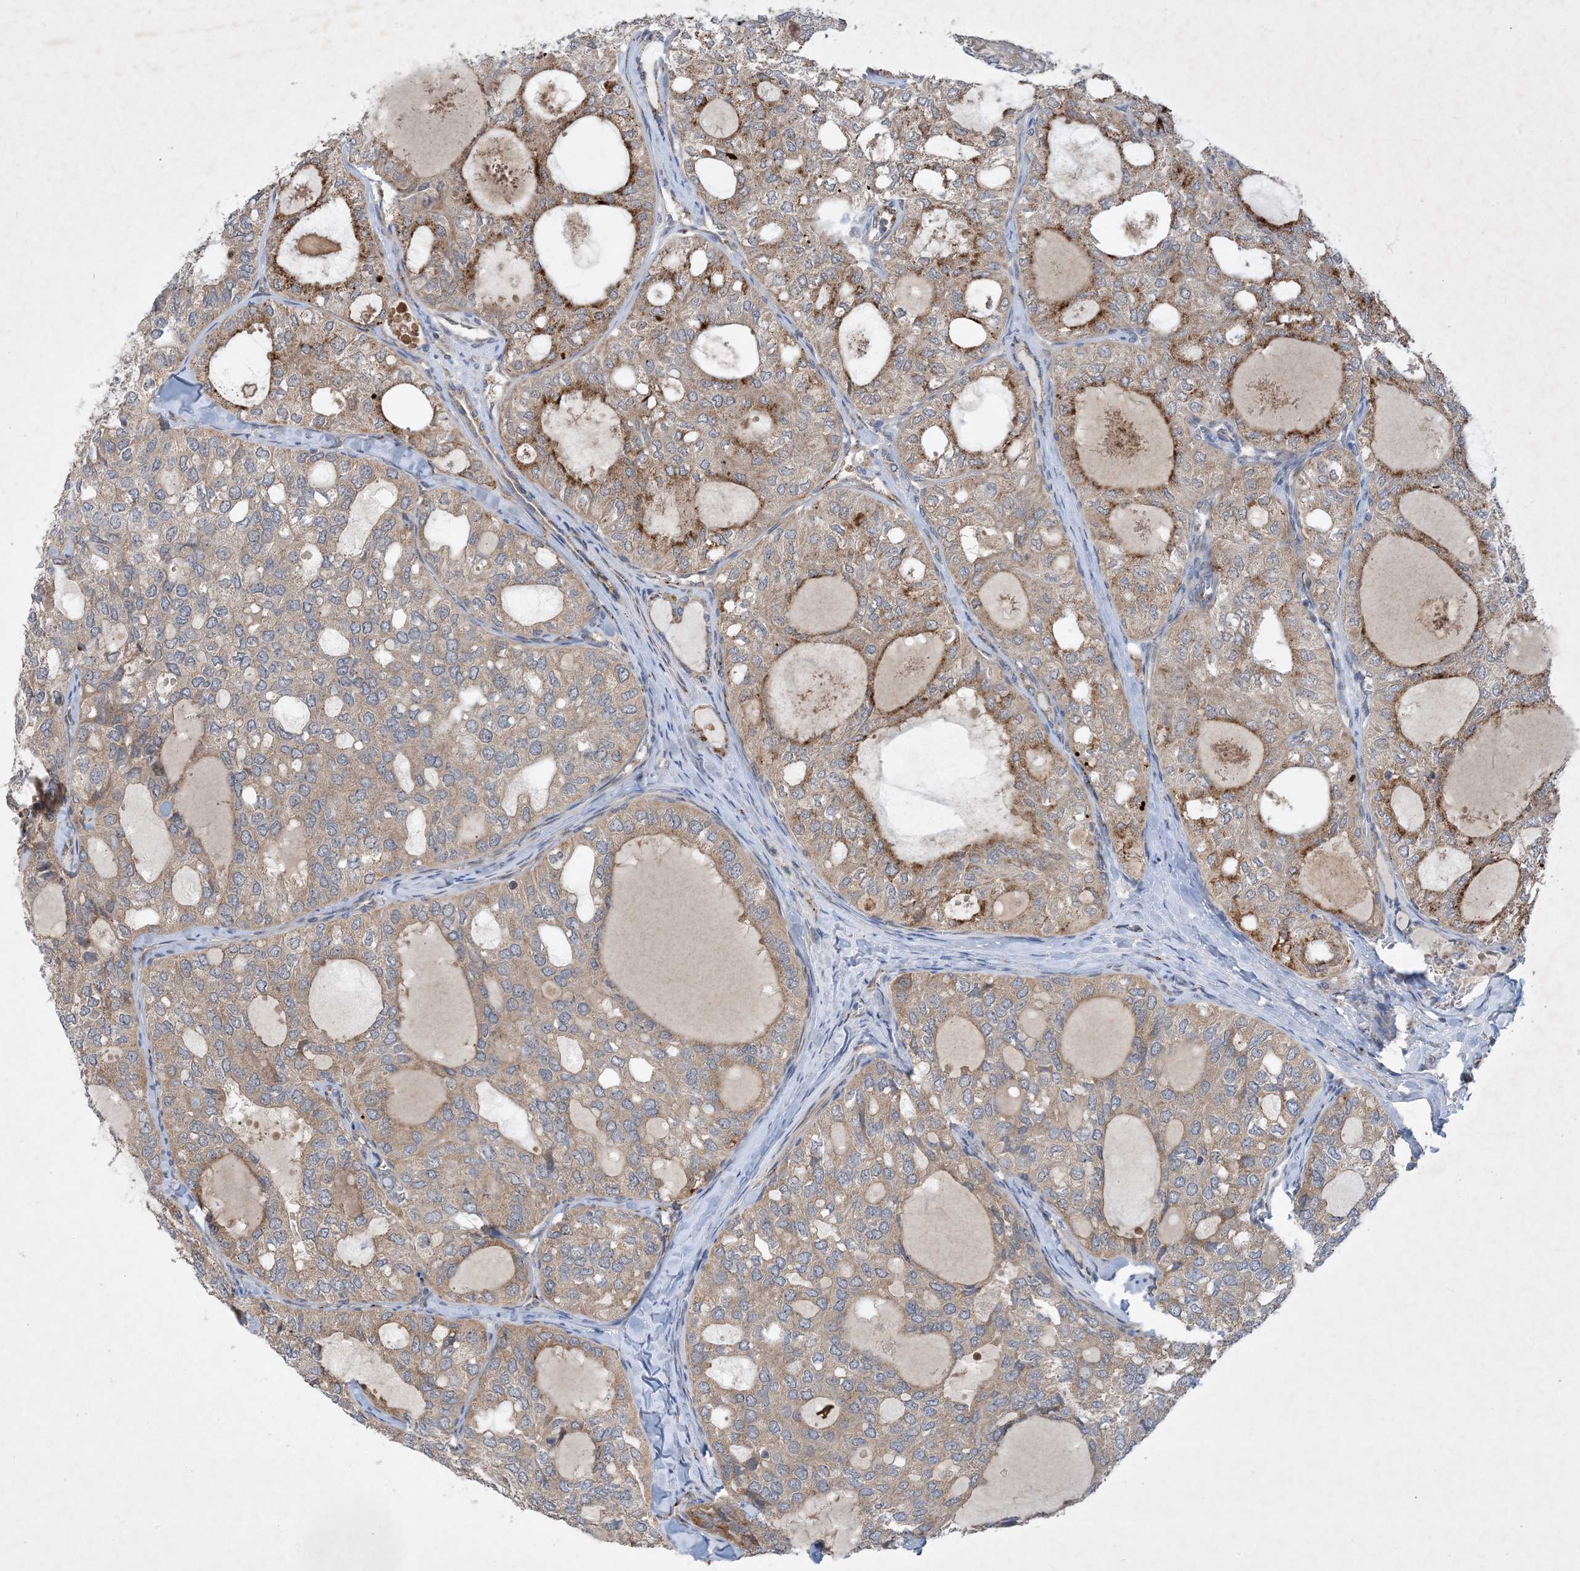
{"staining": {"intensity": "moderate", "quantity": "25%-75%", "location": "cytoplasmic/membranous"}, "tissue": "thyroid cancer", "cell_type": "Tumor cells", "image_type": "cancer", "snomed": [{"axis": "morphology", "description": "Follicular adenoma carcinoma, NOS"}, {"axis": "topography", "description": "Thyroid gland"}], "caption": "Thyroid cancer stained with DAB (3,3'-diaminobenzidine) IHC displays medium levels of moderate cytoplasmic/membranous positivity in about 25%-75% of tumor cells.", "gene": "TINAG", "patient": {"sex": "male", "age": 75}}